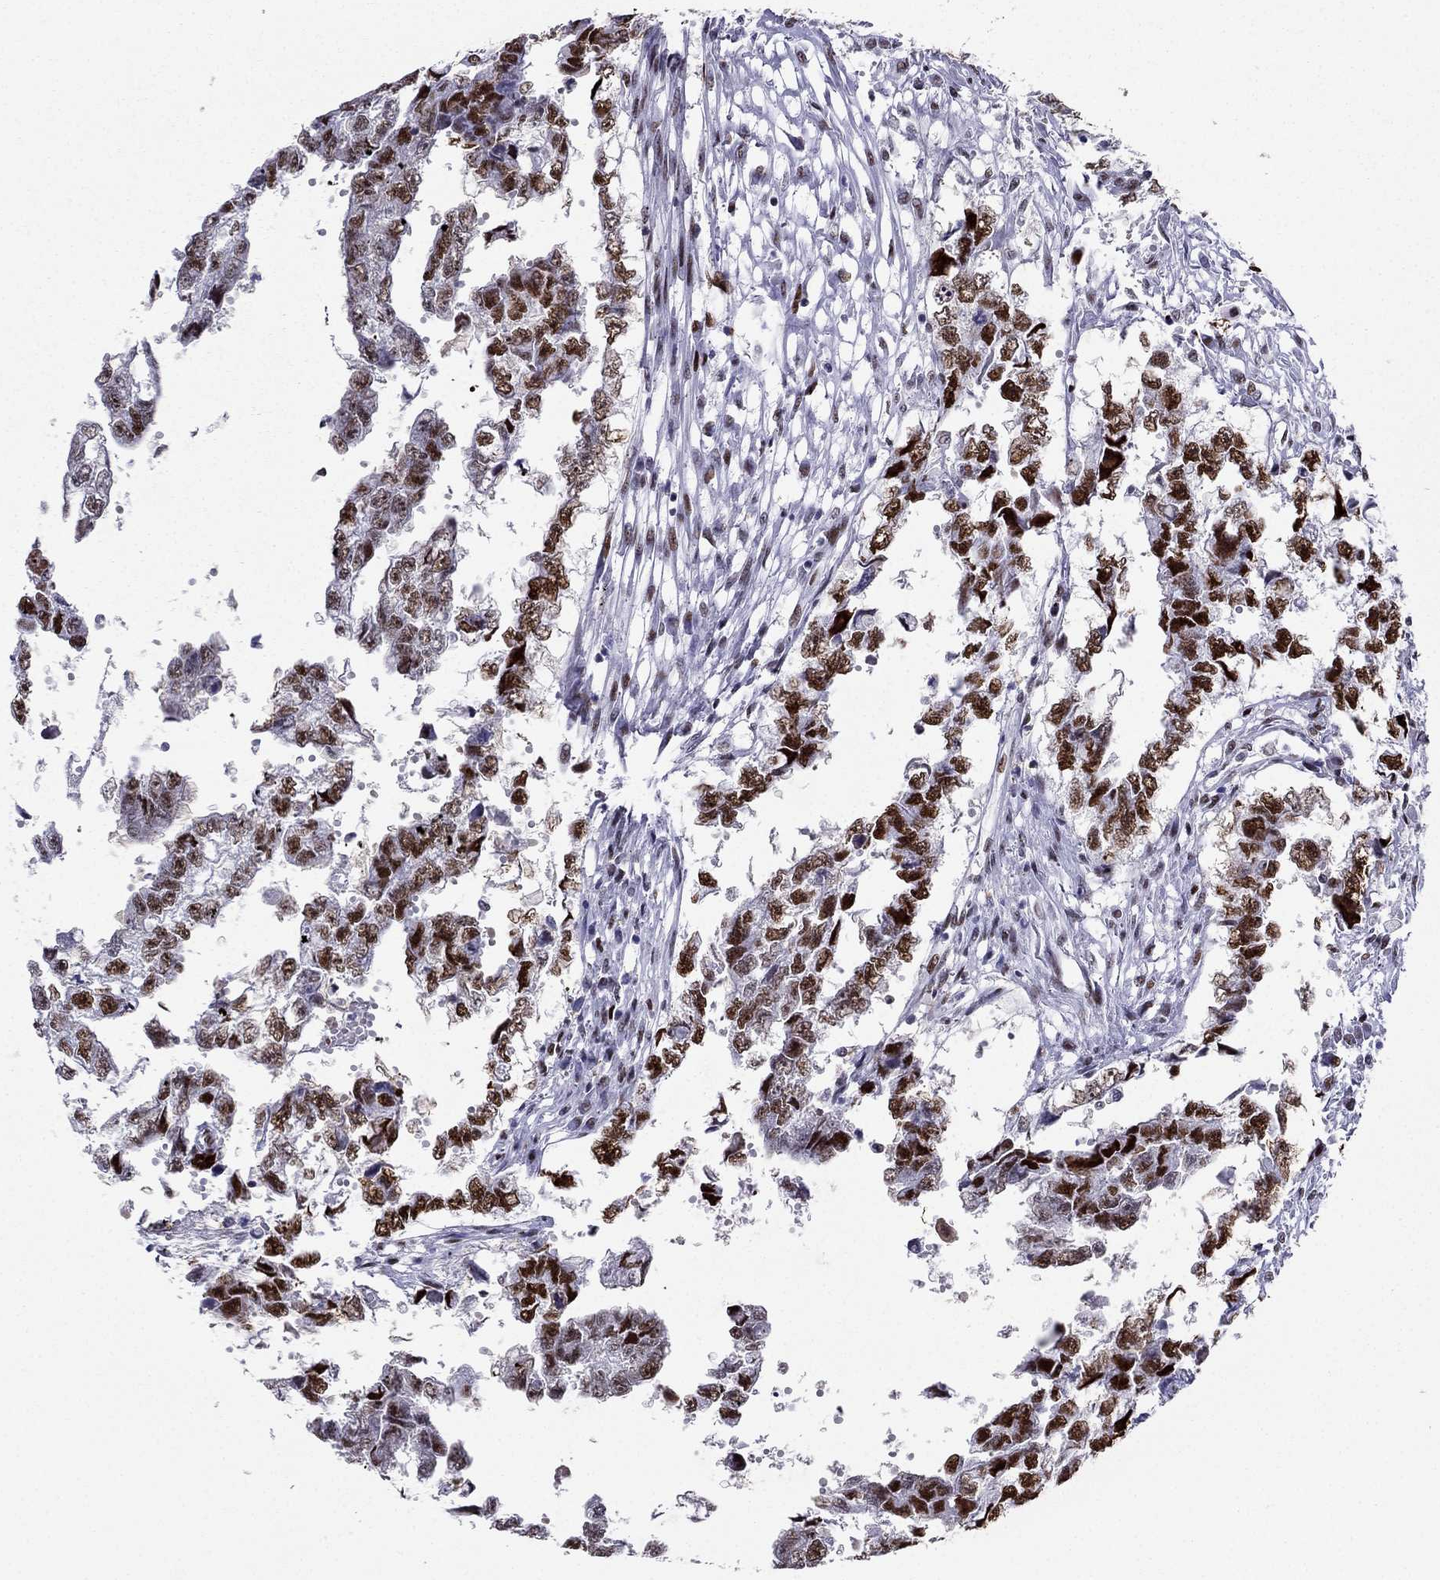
{"staining": {"intensity": "strong", "quantity": ">75%", "location": "nuclear"}, "tissue": "testis cancer", "cell_type": "Tumor cells", "image_type": "cancer", "snomed": [{"axis": "morphology", "description": "Carcinoma, Embryonal, NOS"}, {"axis": "morphology", "description": "Teratoma, malignant, NOS"}, {"axis": "topography", "description": "Testis"}], "caption": "Immunohistochemical staining of human testis cancer (malignant teratoma) exhibits high levels of strong nuclear positivity in about >75% of tumor cells.", "gene": "PPM1G", "patient": {"sex": "male", "age": 44}}